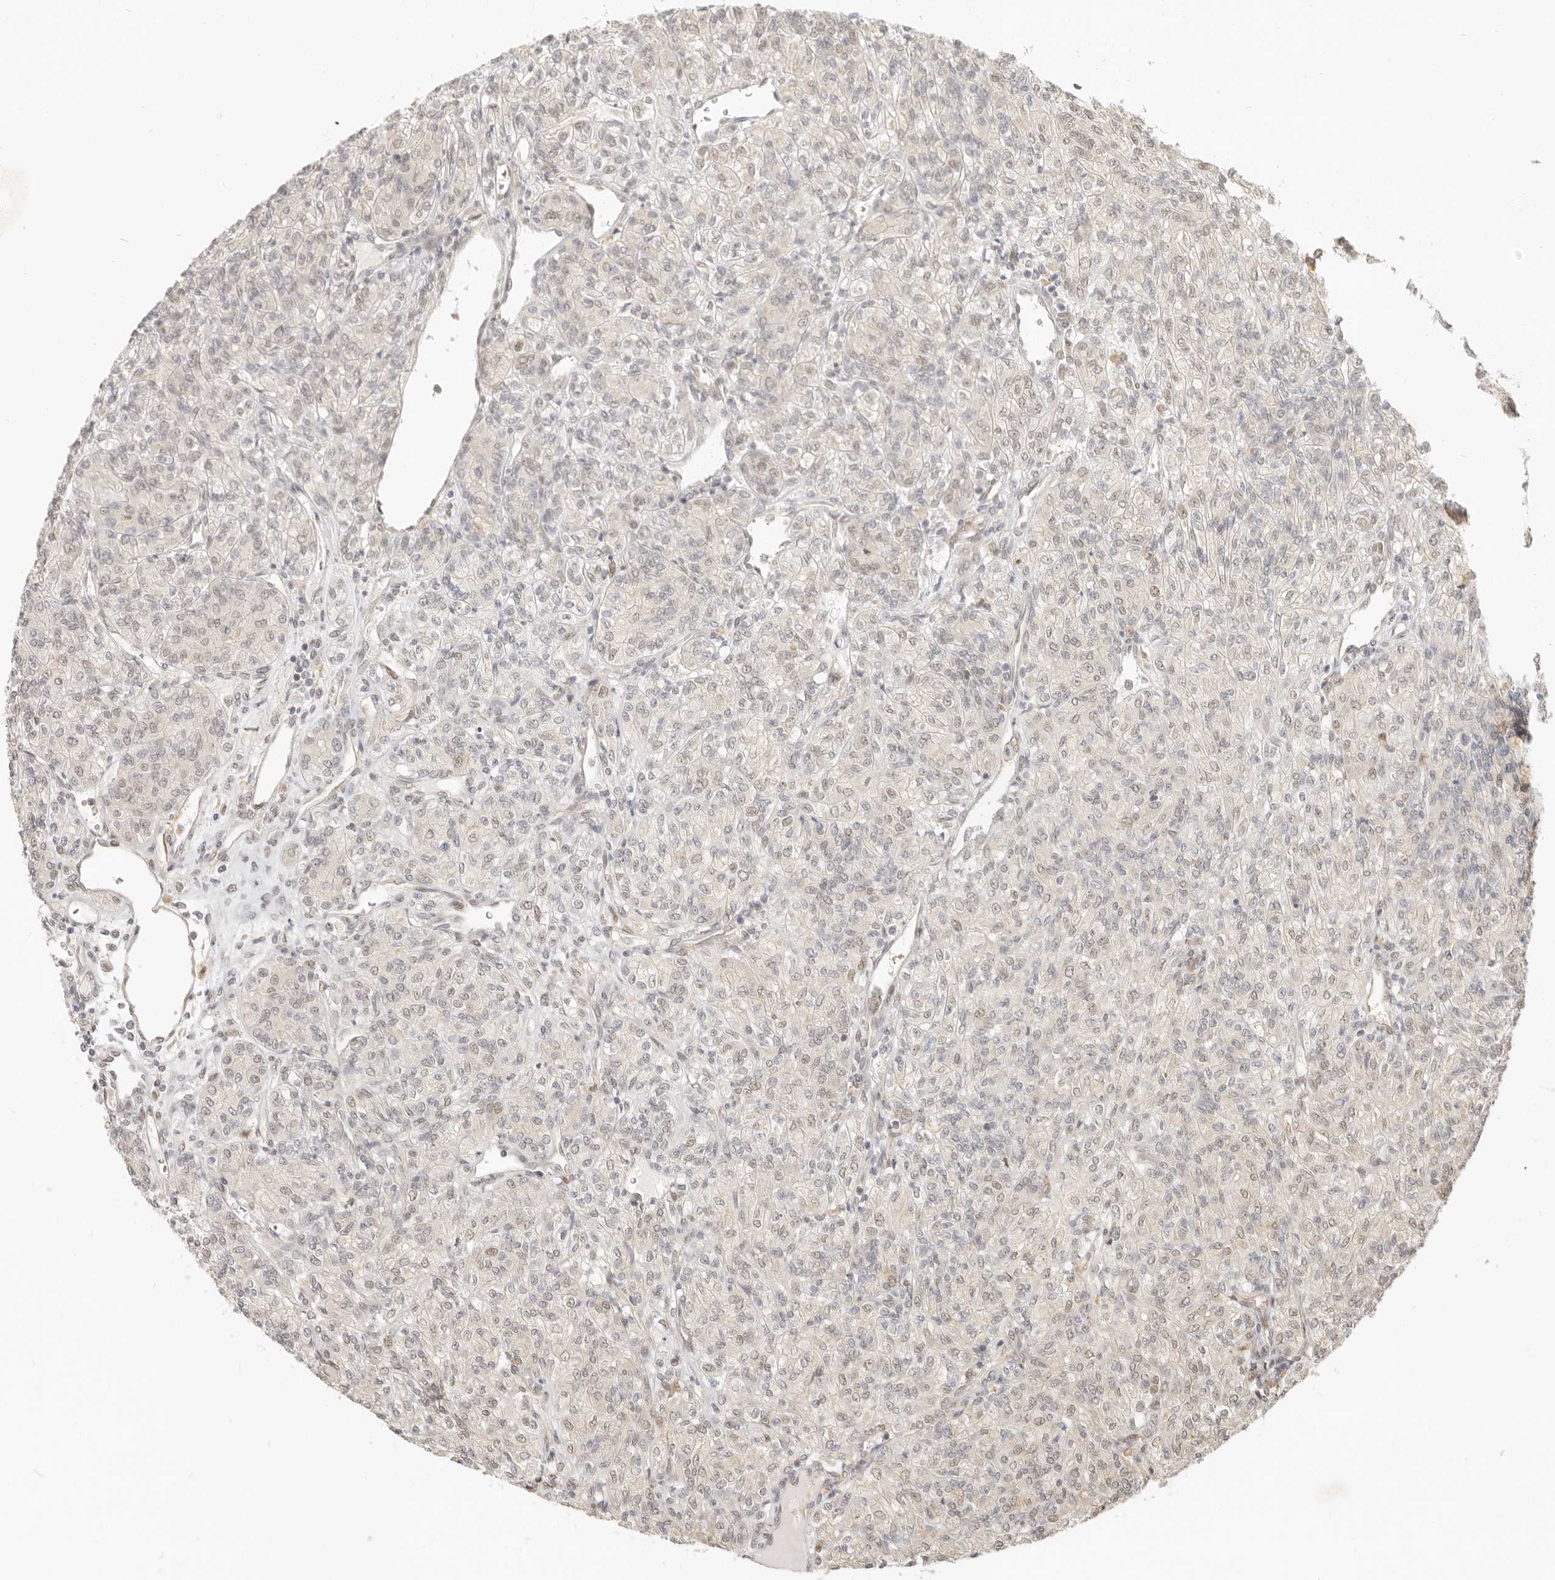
{"staining": {"intensity": "negative", "quantity": "none", "location": "none"}, "tissue": "renal cancer", "cell_type": "Tumor cells", "image_type": "cancer", "snomed": [{"axis": "morphology", "description": "Adenocarcinoma, NOS"}, {"axis": "topography", "description": "Kidney"}], "caption": "Immunohistochemistry (IHC) micrograph of renal cancer stained for a protein (brown), which exhibits no staining in tumor cells.", "gene": "TUFT1", "patient": {"sex": "male", "age": 77}}